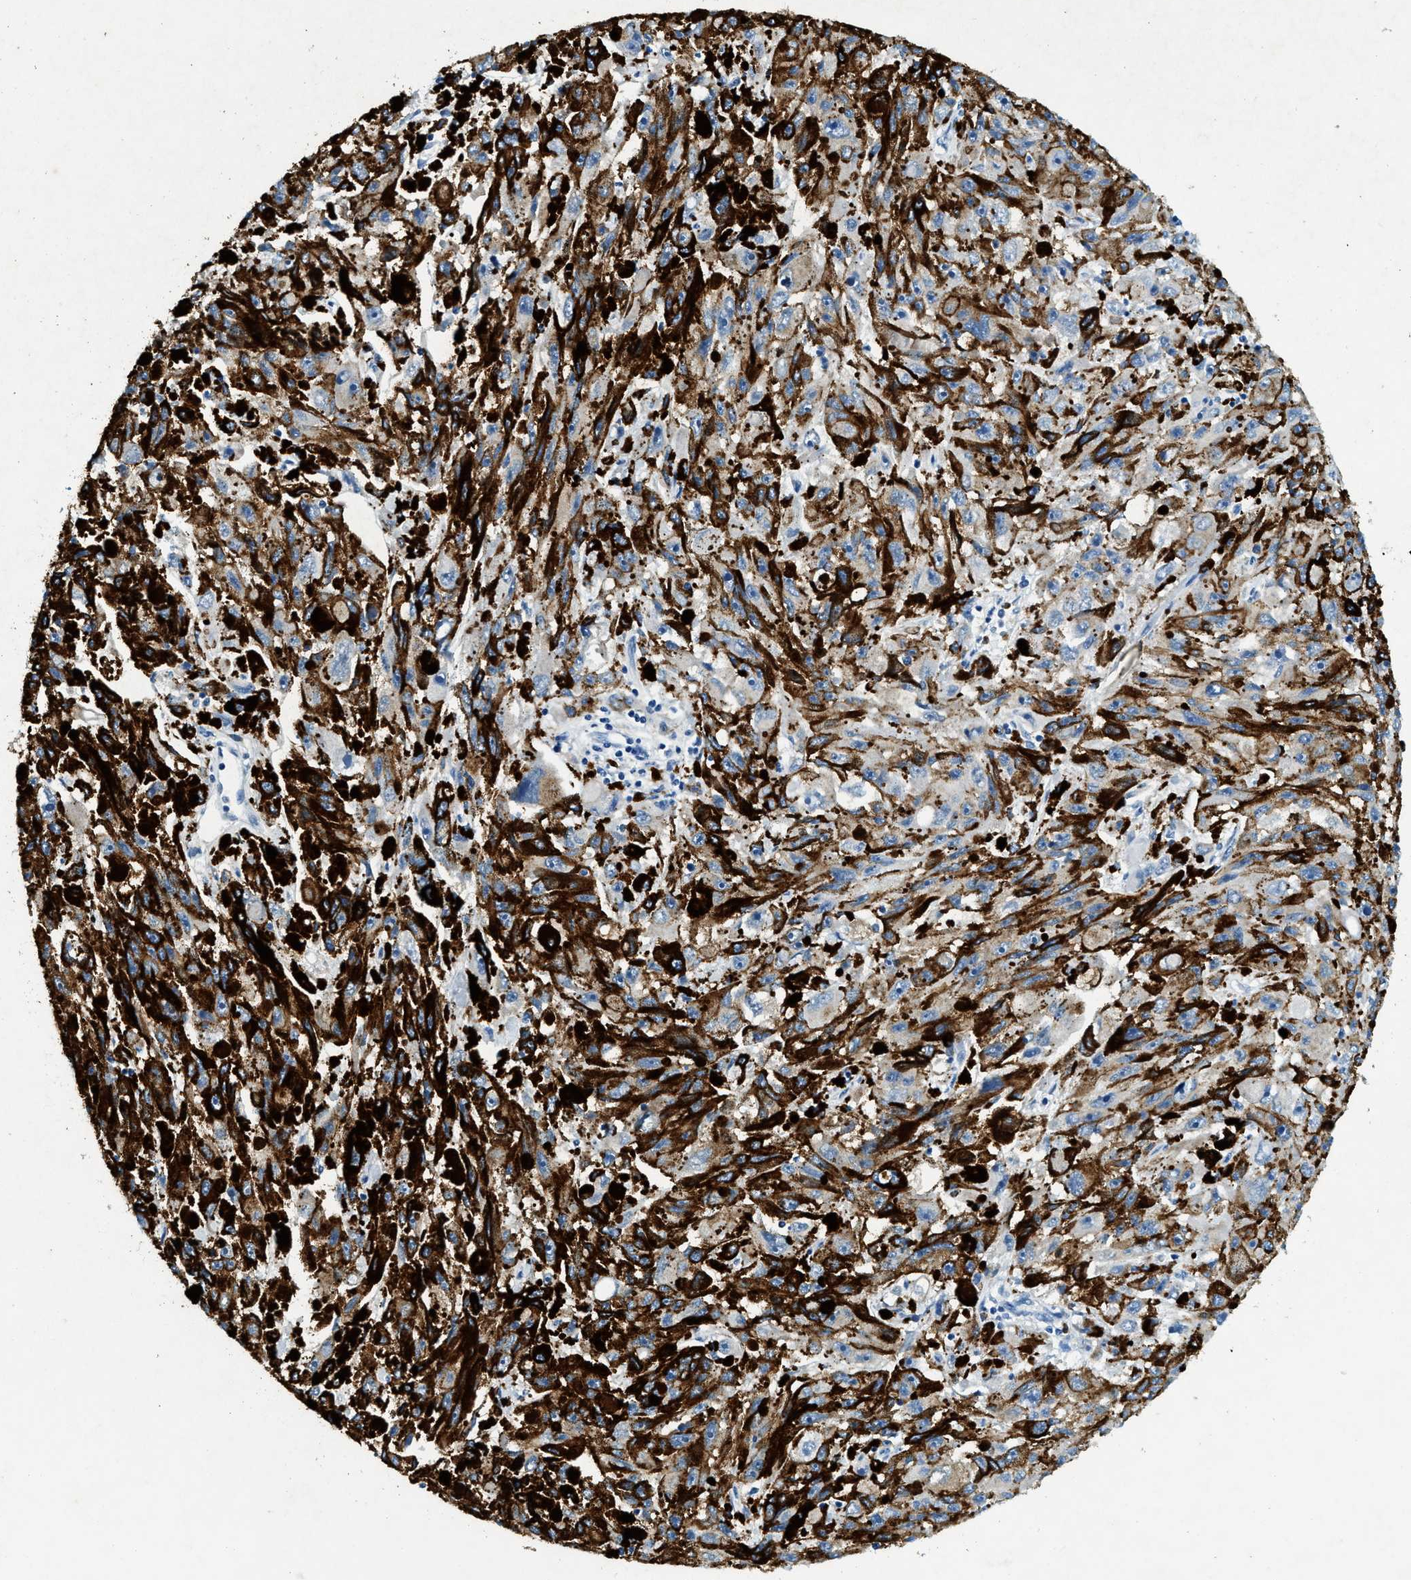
{"staining": {"intensity": "negative", "quantity": "none", "location": "none"}, "tissue": "melanoma", "cell_type": "Tumor cells", "image_type": "cancer", "snomed": [{"axis": "morphology", "description": "Malignant melanoma, NOS"}, {"axis": "topography", "description": "Skin"}], "caption": "Tumor cells are negative for brown protein staining in malignant melanoma.", "gene": "ZDHHC13", "patient": {"sex": "female", "age": 104}}